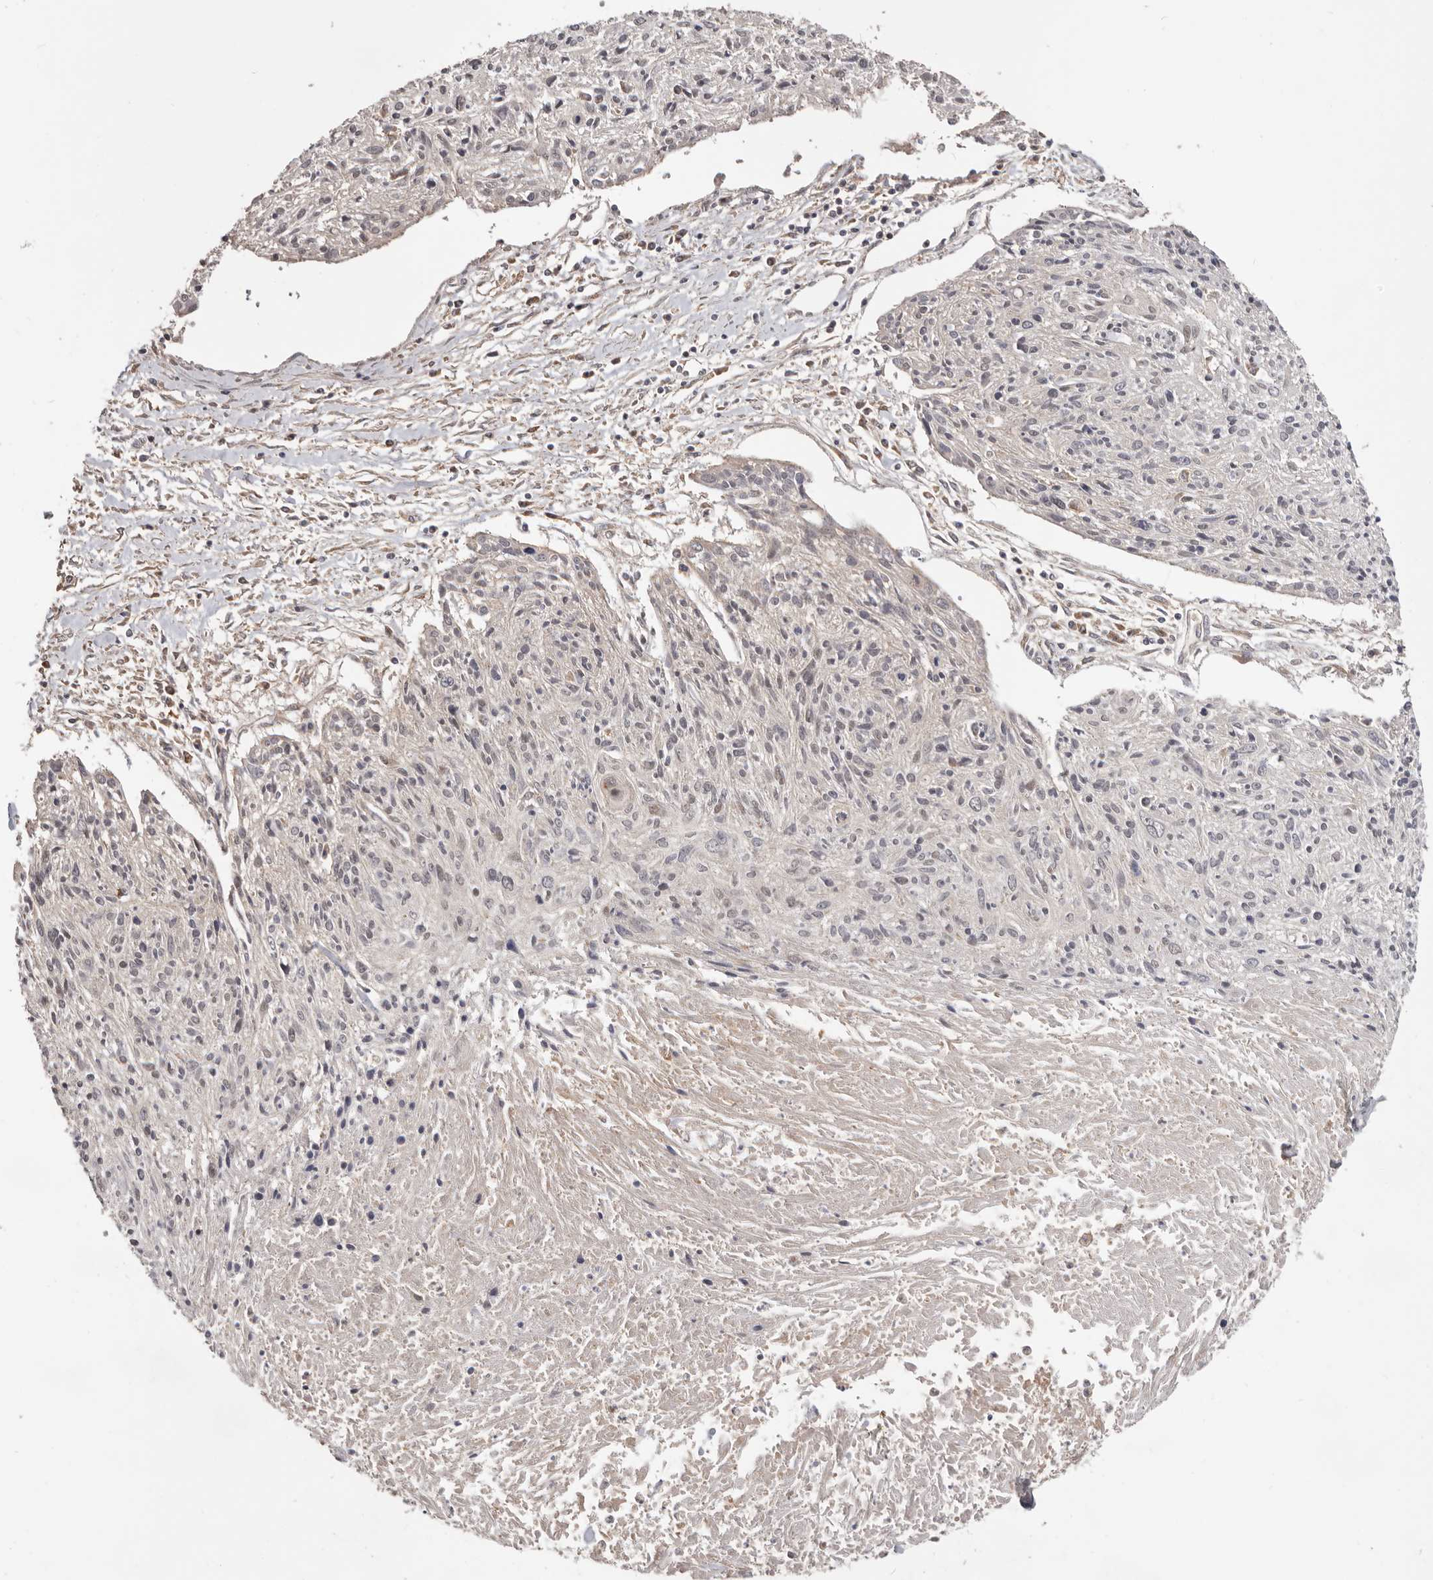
{"staining": {"intensity": "negative", "quantity": "none", "location": "none"}, "tissue": "cervical cancer", "cell_type": "Tumor cells", "image_type": "cancer", "snomed": [{"axis": "morphology", "description": "Squamous cell carcinoma, NOS"}, {"axis": "topography", "description": "Cervix"}], "caption": "A photomicrograph of cervical cancer (squamous cell carcinoma) stained for a protein shows no brown staining in tumor cells.", "gene": "LRP6", "patient": {"sex": "female", "age": 51}}